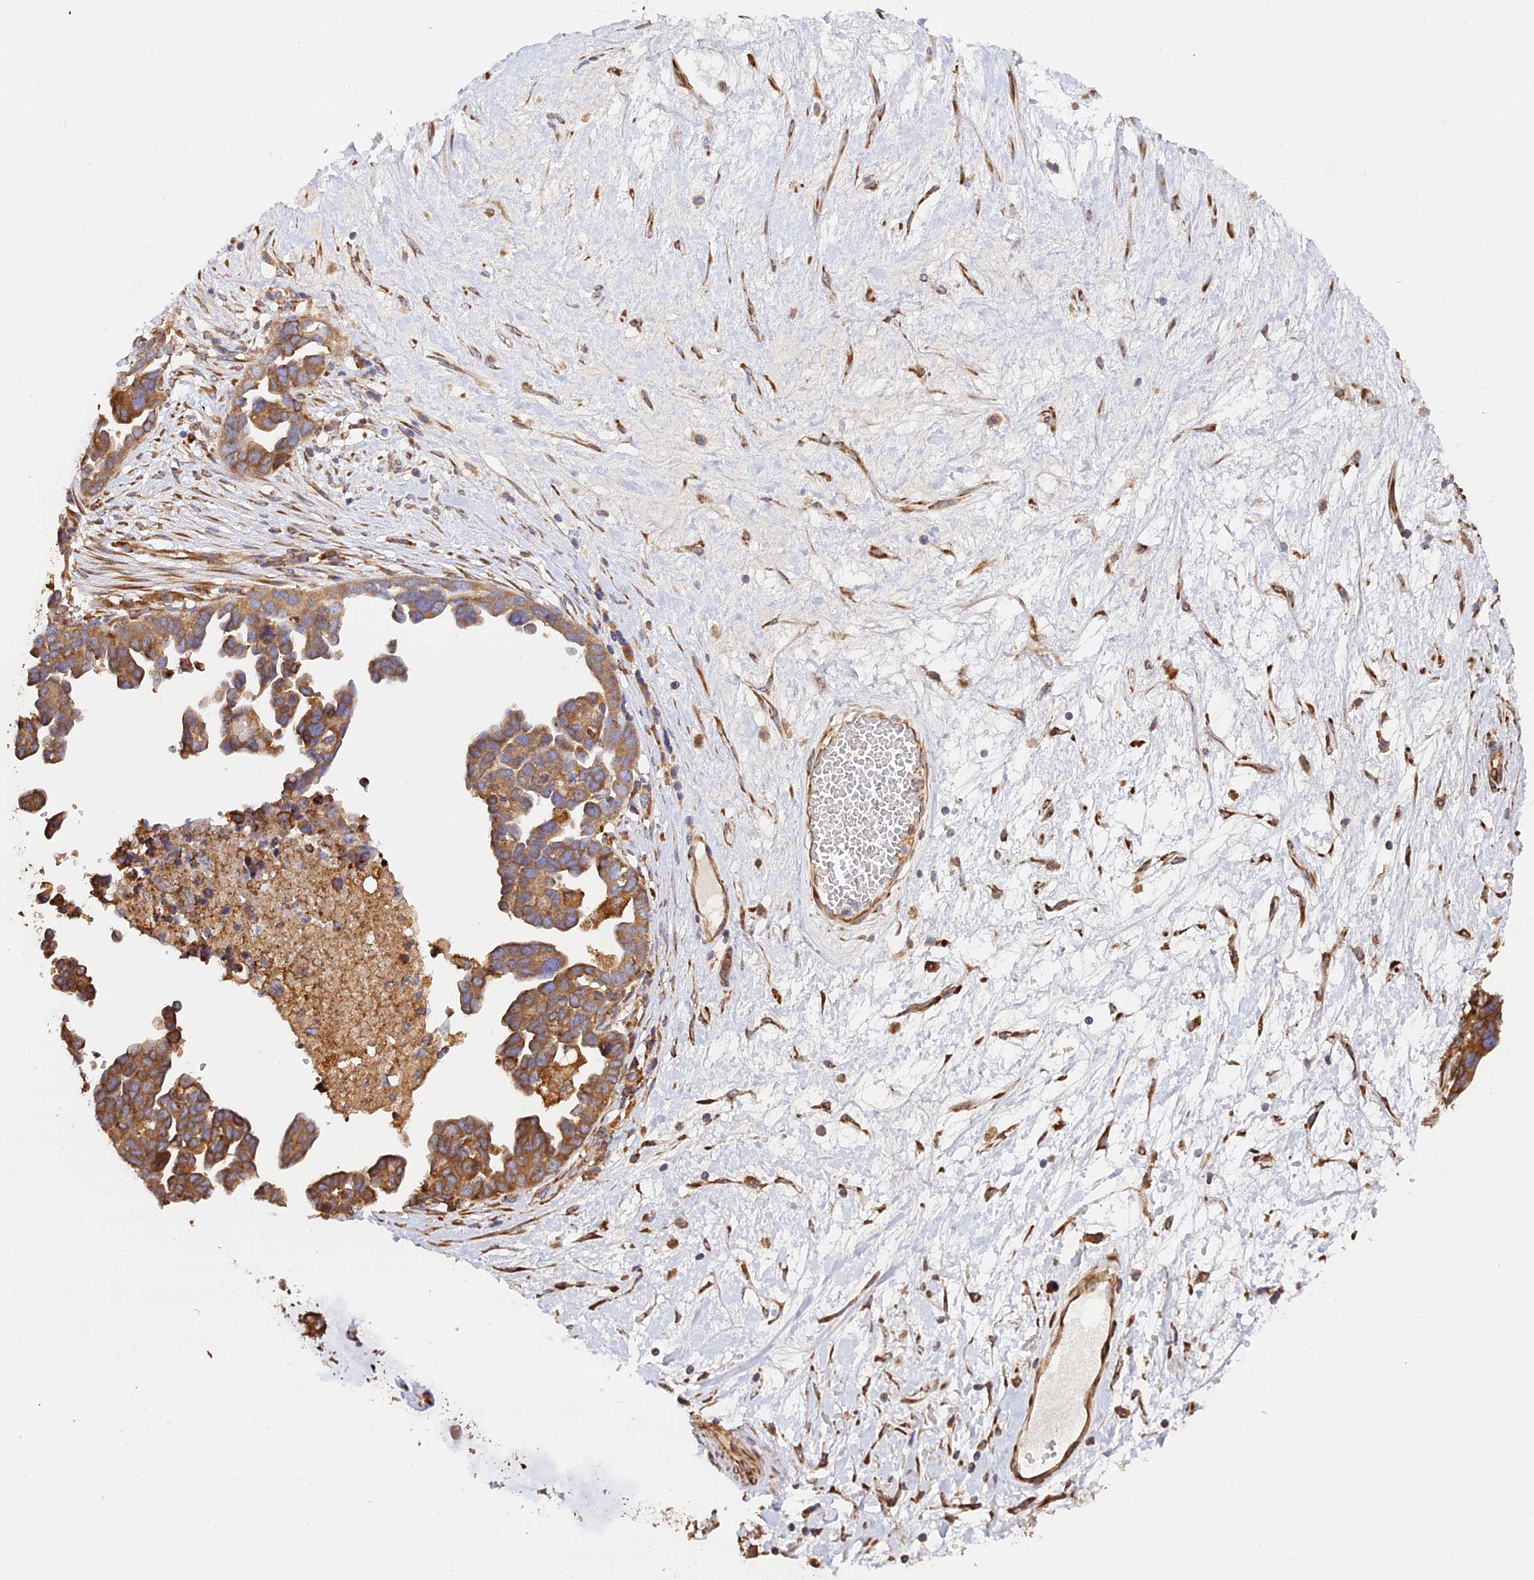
{"staining": {"intensity": "moderate", "quantity": ">75%", "location": "cytoplasmic/membranous"}, "tissue": "ovarian cancer", "cell_type": "Tumor cells", "image_type": "cancer", "snomed": [{"axis": "morphology", "description": "Cystadenocarcinoma, serous, NOS"}, {"axis": "topography", "description": "Ovary"}], "caption": "Immunohistochemical staining of human ovarian serous cystadenocarcinoma demonstrates medium levels of moderate cytoplasmic/membranous expression in about >75% of tumor cells. Immunohistochemistry stains the protein of interest in brown and the nuclei are stained blue.", "gene": "RPL5", "patient": {"sex": "female", "age": 54}}